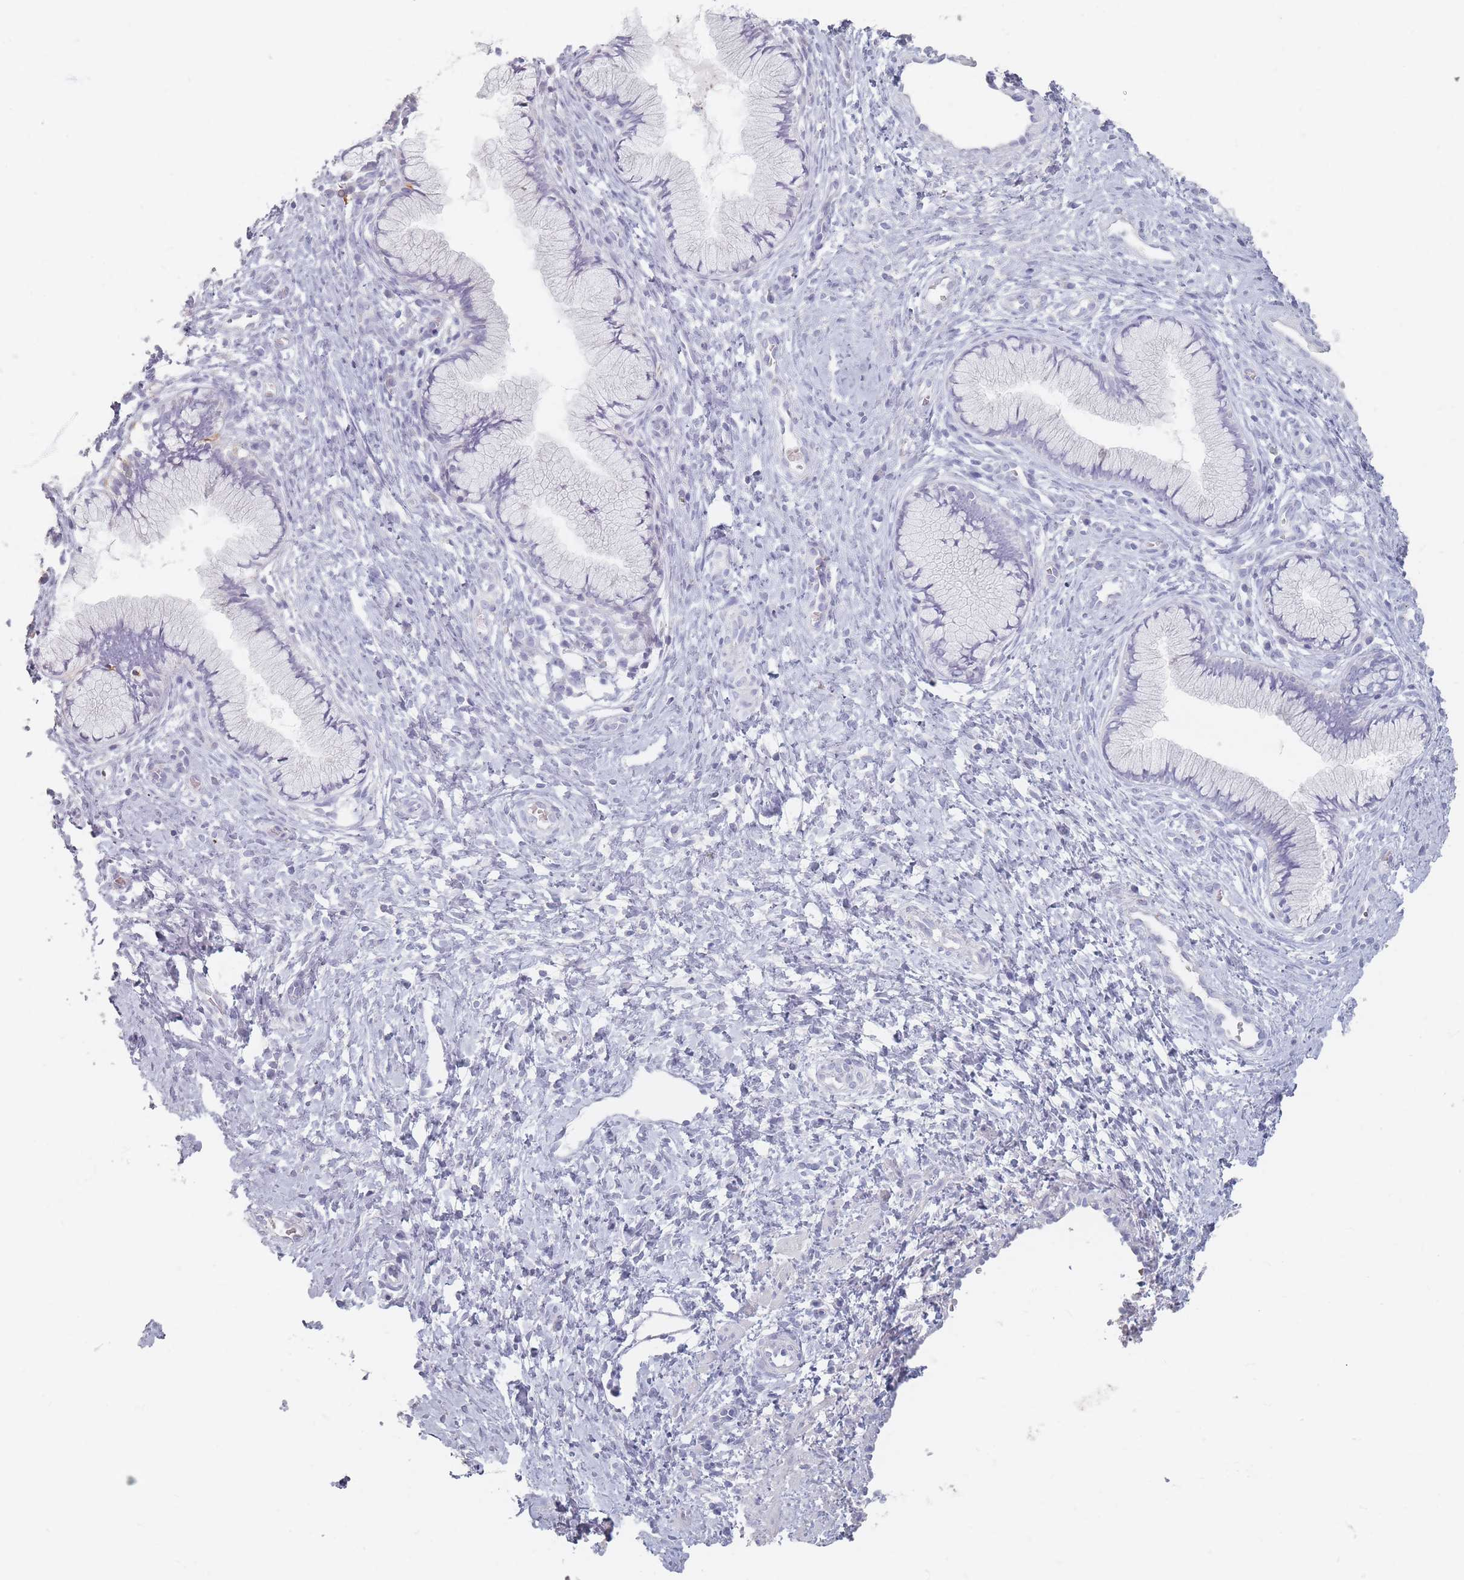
{"staining": {"intensity": "negative", "quantity": "none", "location": "none"}, "tissue": "cervix", "cell_type": "Glandular cells", "image_type": "normal", "snomed": [{"axis": "morphology", "description": "Normal tissue, NOS"}, {"axis": "topography", "description": "Cervix"}], "caption": "High power microscopy photomicrograph of an immunohistochemistry (IHC) micrograph of benign cervix, revealing no significant expression in glandular cells.", "gene": "HELZ2", "patient": {"sex": "female", "age": 36}}